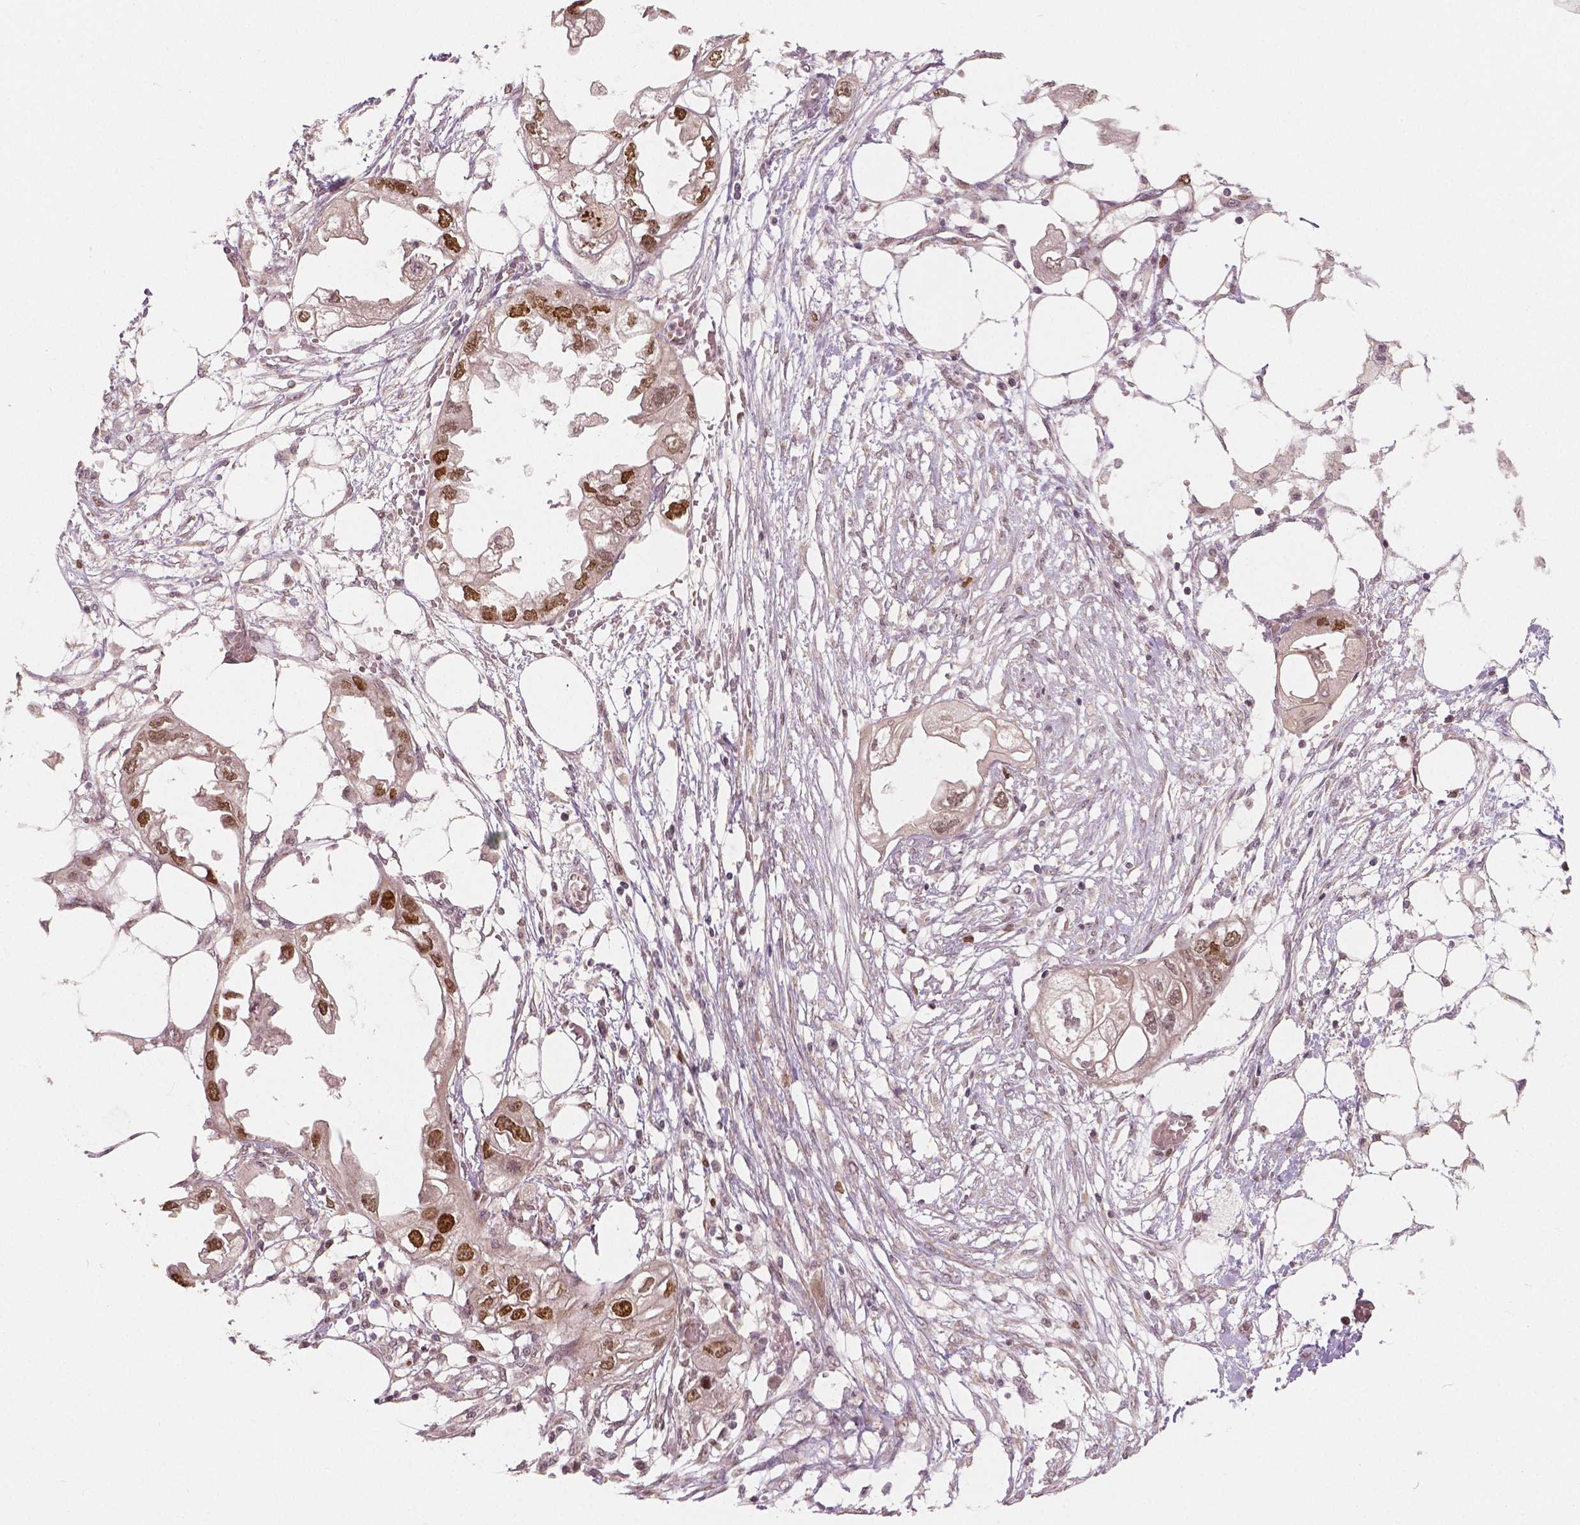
{"staining": {"intensity": "moderate", "quantity": ">75%", "location": "nuclear"}, "tissue": "endometrial cancer", "cell_type": "Tumor cells", "image_type": "cancer", "snomed": [{"axis": "morphology", "description": "Adenocarcinoma, NOS"}, {"axis": "morphology", "description": "Adenocarcinoma, metastatic, NOS"}, {"axis": "topography", "description": "Adipose tissue"}, {"axis": "topography", "description": "Endometrium"}], "caption": "Immunohistochemistry (IHC) histopathology image of endometrial metastatic adenocarcinoma stained for a protein (brown), which reveals medium levels of moderate nuclear staining in about >75% of tumor cells.", "gene": "NSD2", "patient": {"sex": "female", "age": 67}}